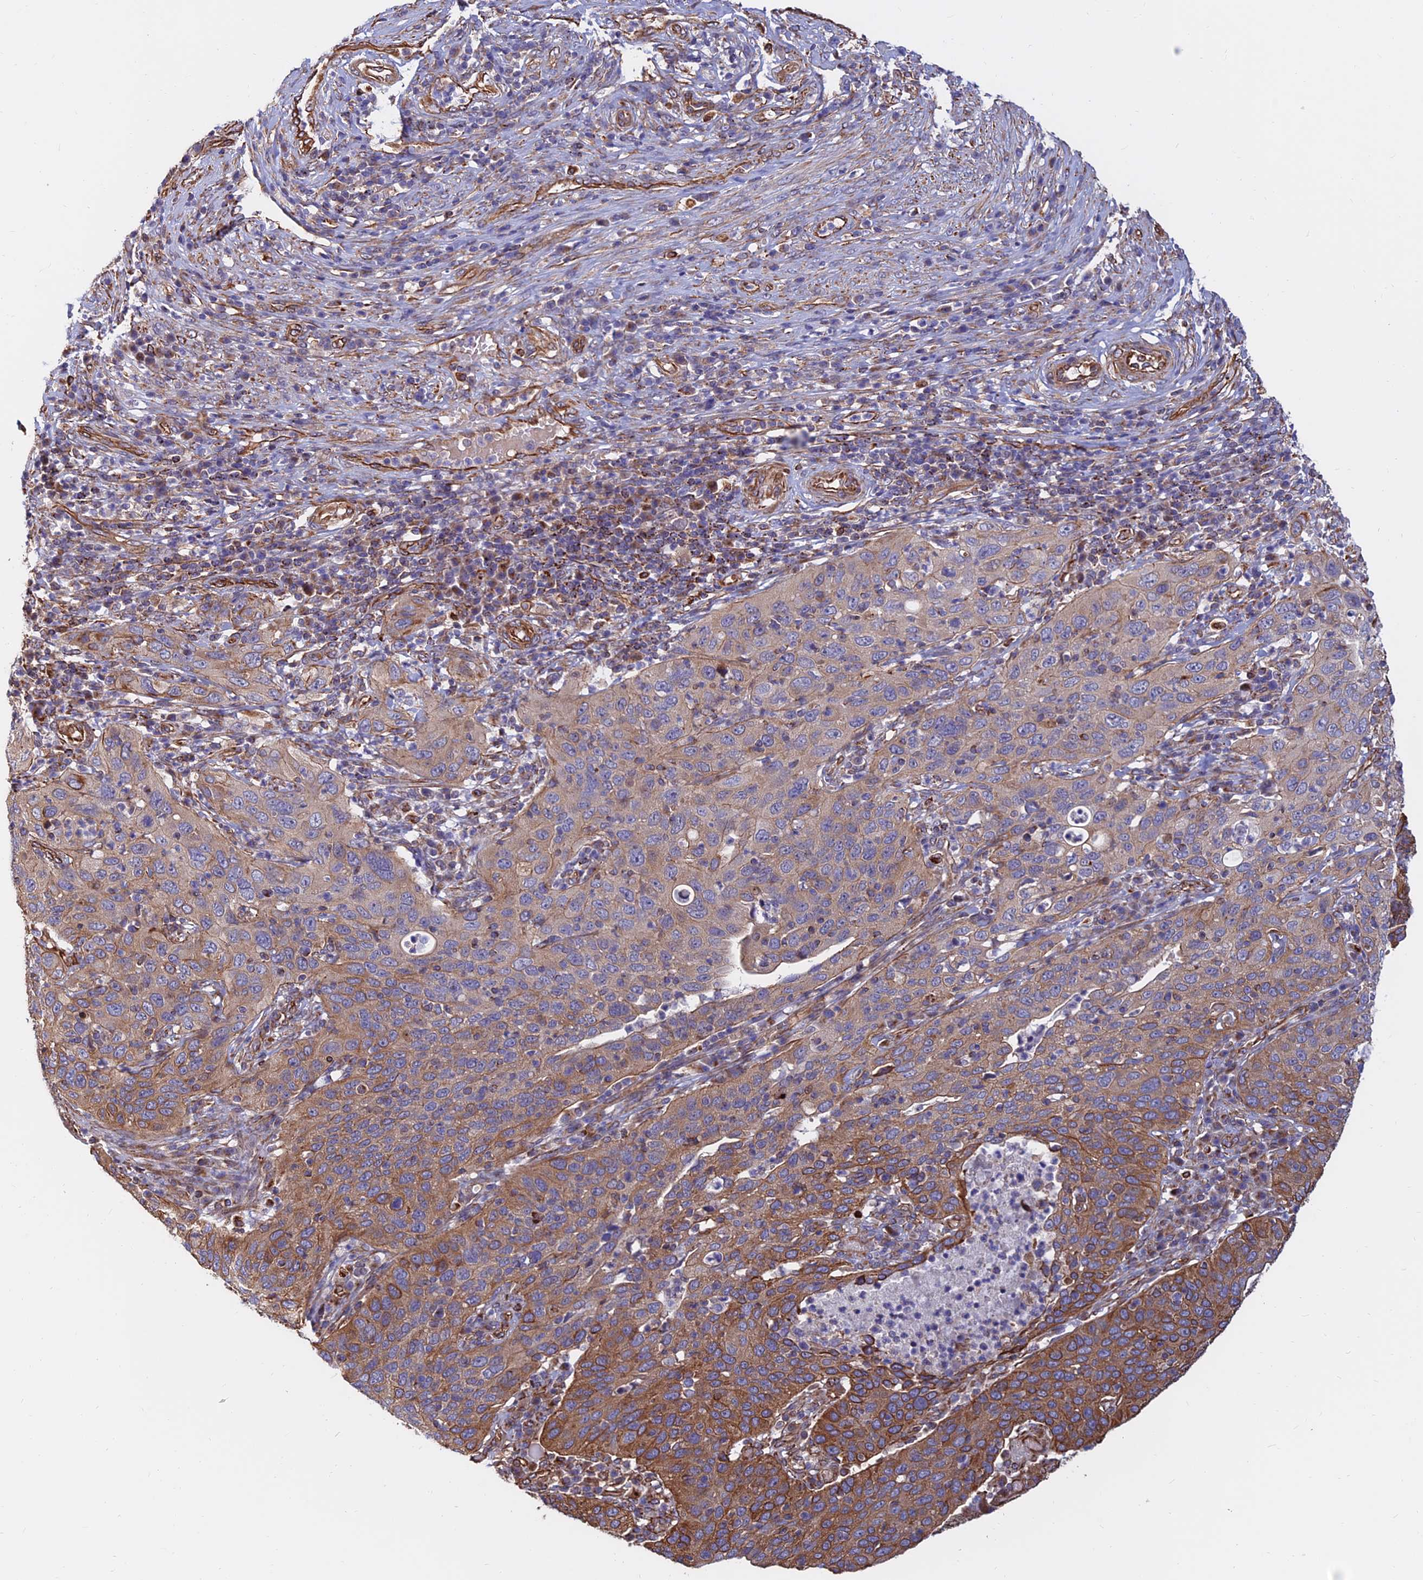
{"staining": {"intensity": "moderate", "quantity": ">75%", "location": "cytoplasmic/membranous"}, "tissue": "cervical cancer", "cell_type": "Tumor cells", "image_type": "cancer", "snomed": [{"axis": "morphology", "description": "Squamous cell carcinoma, NOS"}, {"axis": "topography", "description": "Cervix"}], "caption": "A medium amount of moderate cytoplasmic/membranous positivity is seen in about >75% of tumor cells in squamous cell carcinoma (cervical) tissue. The protein of interest is shown in brown color, while the nuclei are stained blue.", "gene": "CDK18", "patient": {"sex": "female", "age": 36}}